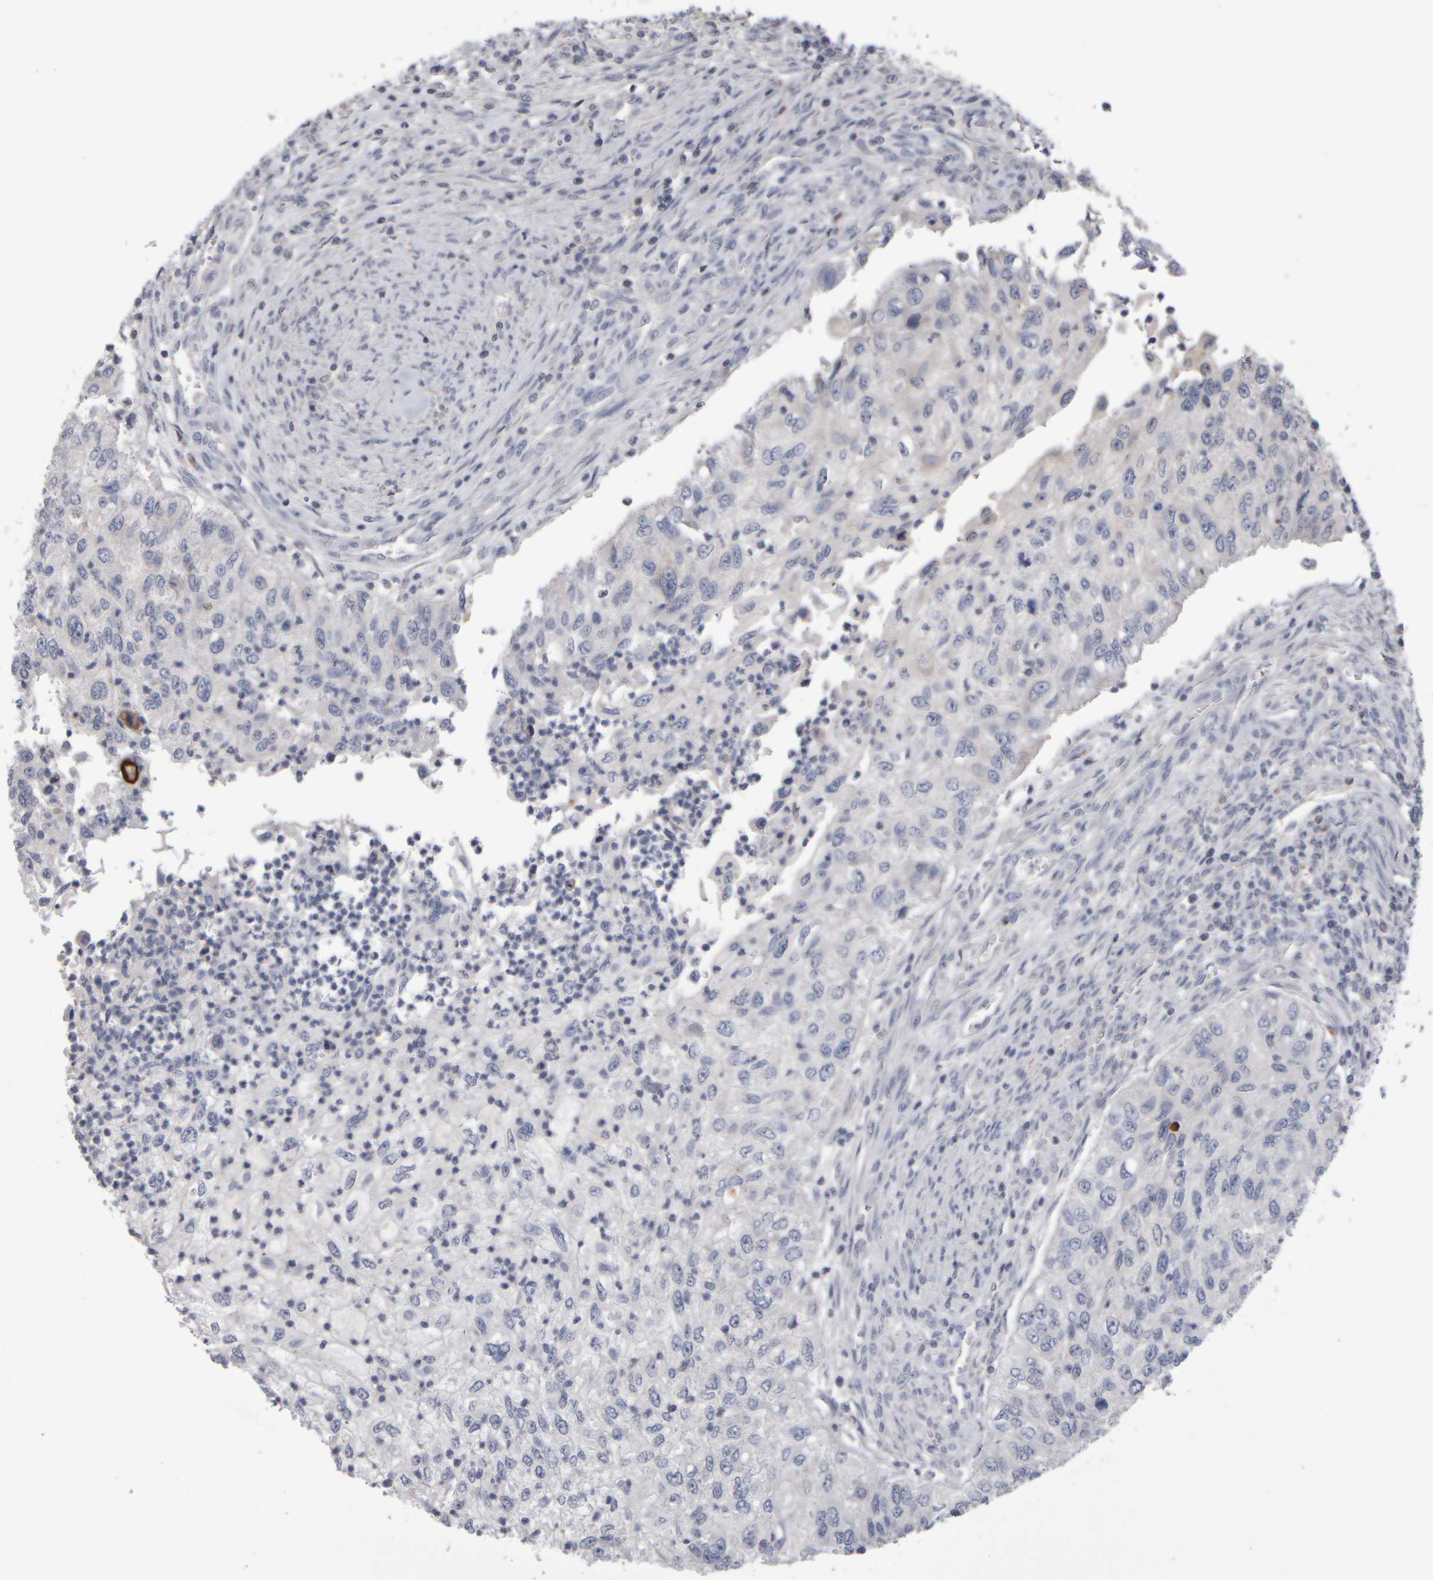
{"staining": {"intensity": "negative", "quantity": "none", "location": "none"}, "tissue": "urothelial cancer", "cell_type": "Tumor cells", "image_type": "cancer", "snomed": [{"axis": "morphology", "description": "Urothelial carcinoma, High grade"}, {"axis": "topography", "description": "Urinary bladder"}], "caption": "Image shows no protein staining in tumor cells of urothelial cancer tissue. (DAB (3,3'-diaminobenzidine) immunohistochemistry visualized using brightfield microscopy, high magnification).", "gene": "EPHX2", "patient": {"sex": "female", "age": 60}}